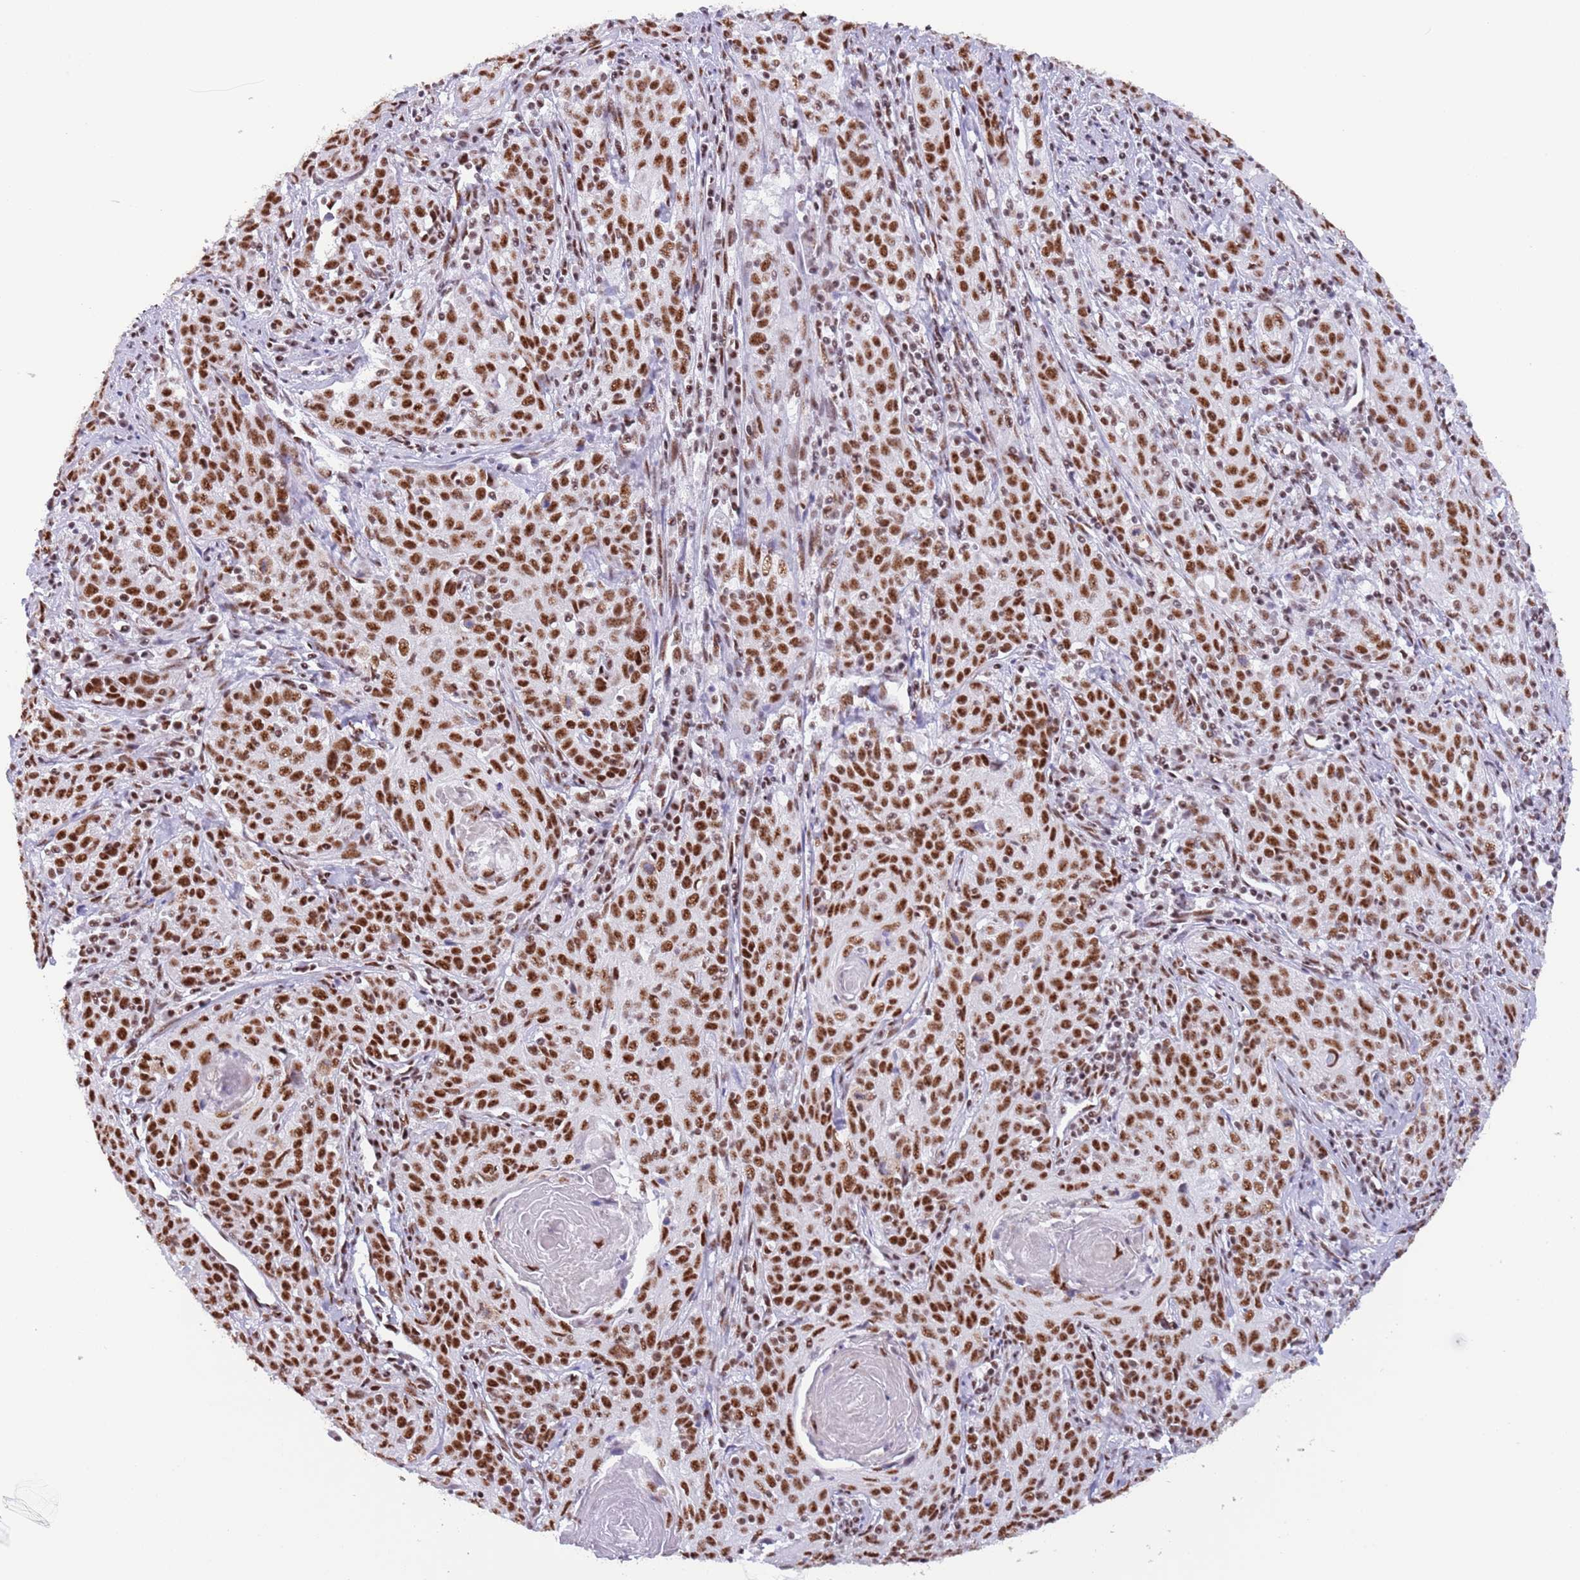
{"staining": {"intensity": "strong", "quantity": ">75%", "location": "nuclear"}, "tissue": "cervical cancer", "cell_type": "Tumor cells", "image_type": "cancer", "snomed": [{"axis": "morphology", "description": "Squamous cell carcinoma, NOS"}, {"axis": "topography", "description": "Cervix"}], "caption": "An image of human cervical cancer stained for a protein exhibits strong nuclear brown staining in tumor cells.", "gene": "SF3A2", "patient": {"sex": "female", "age": 57}}